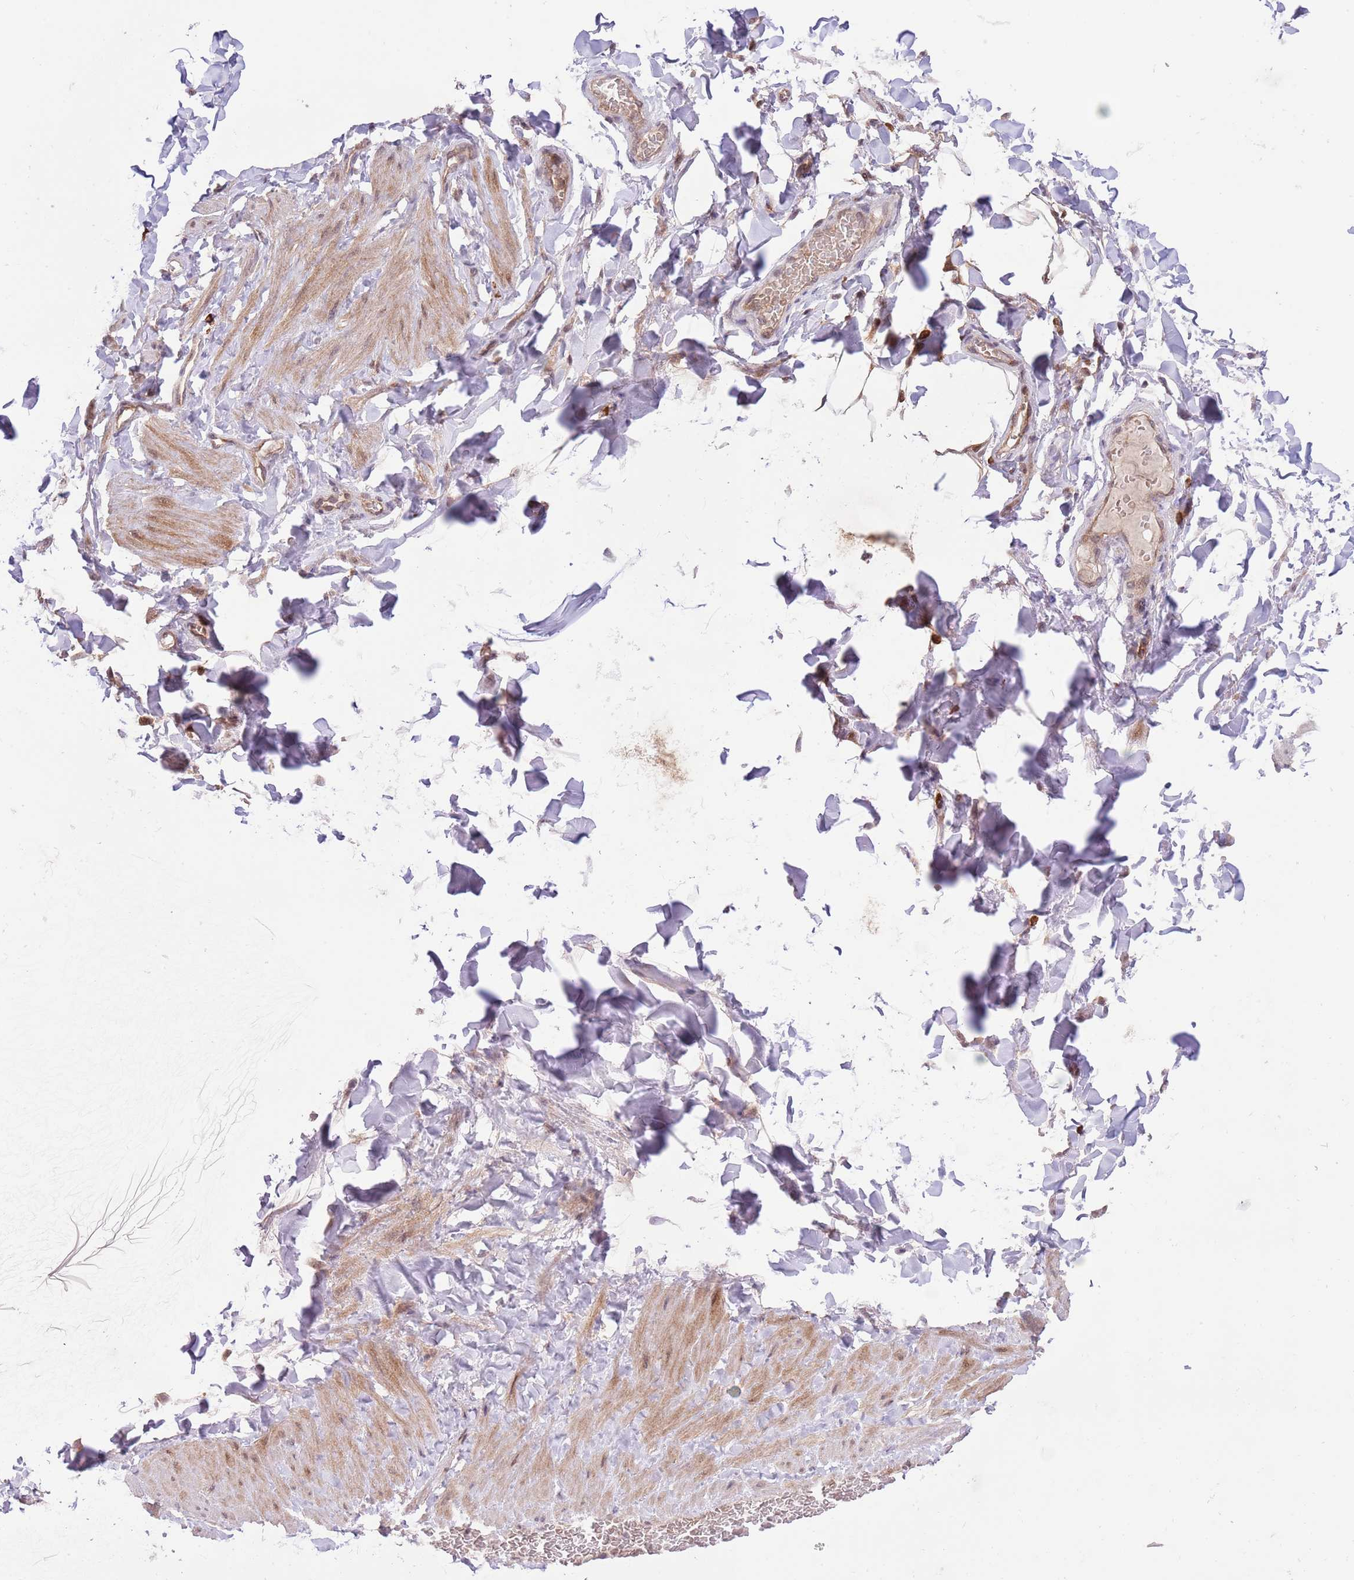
{"staining": {"intensity": "weak", "quantity": "25%-75%", "location": "nuclear"}, "tissue": "adipose tissue", "cell_type": "Adipocytes", "image_type": "normal", "snomed": [{"axis": "morphology", "description": "Normal tissue, NOS"}, {"axis": "topography", "description": "Soft tissue"}, {"axis": "topography", "description": "Vascular tissue"}], "caption": "The immunohistochemical stain labels weak nuclear staining in adipocytes of normal adipose tissue. Immunohistochemistry (ihc) stains the protein of interest in brown and the nuclei are stained blue.", "gene": "HDHD2", "patient": {"sex": "male", "age": 54}}